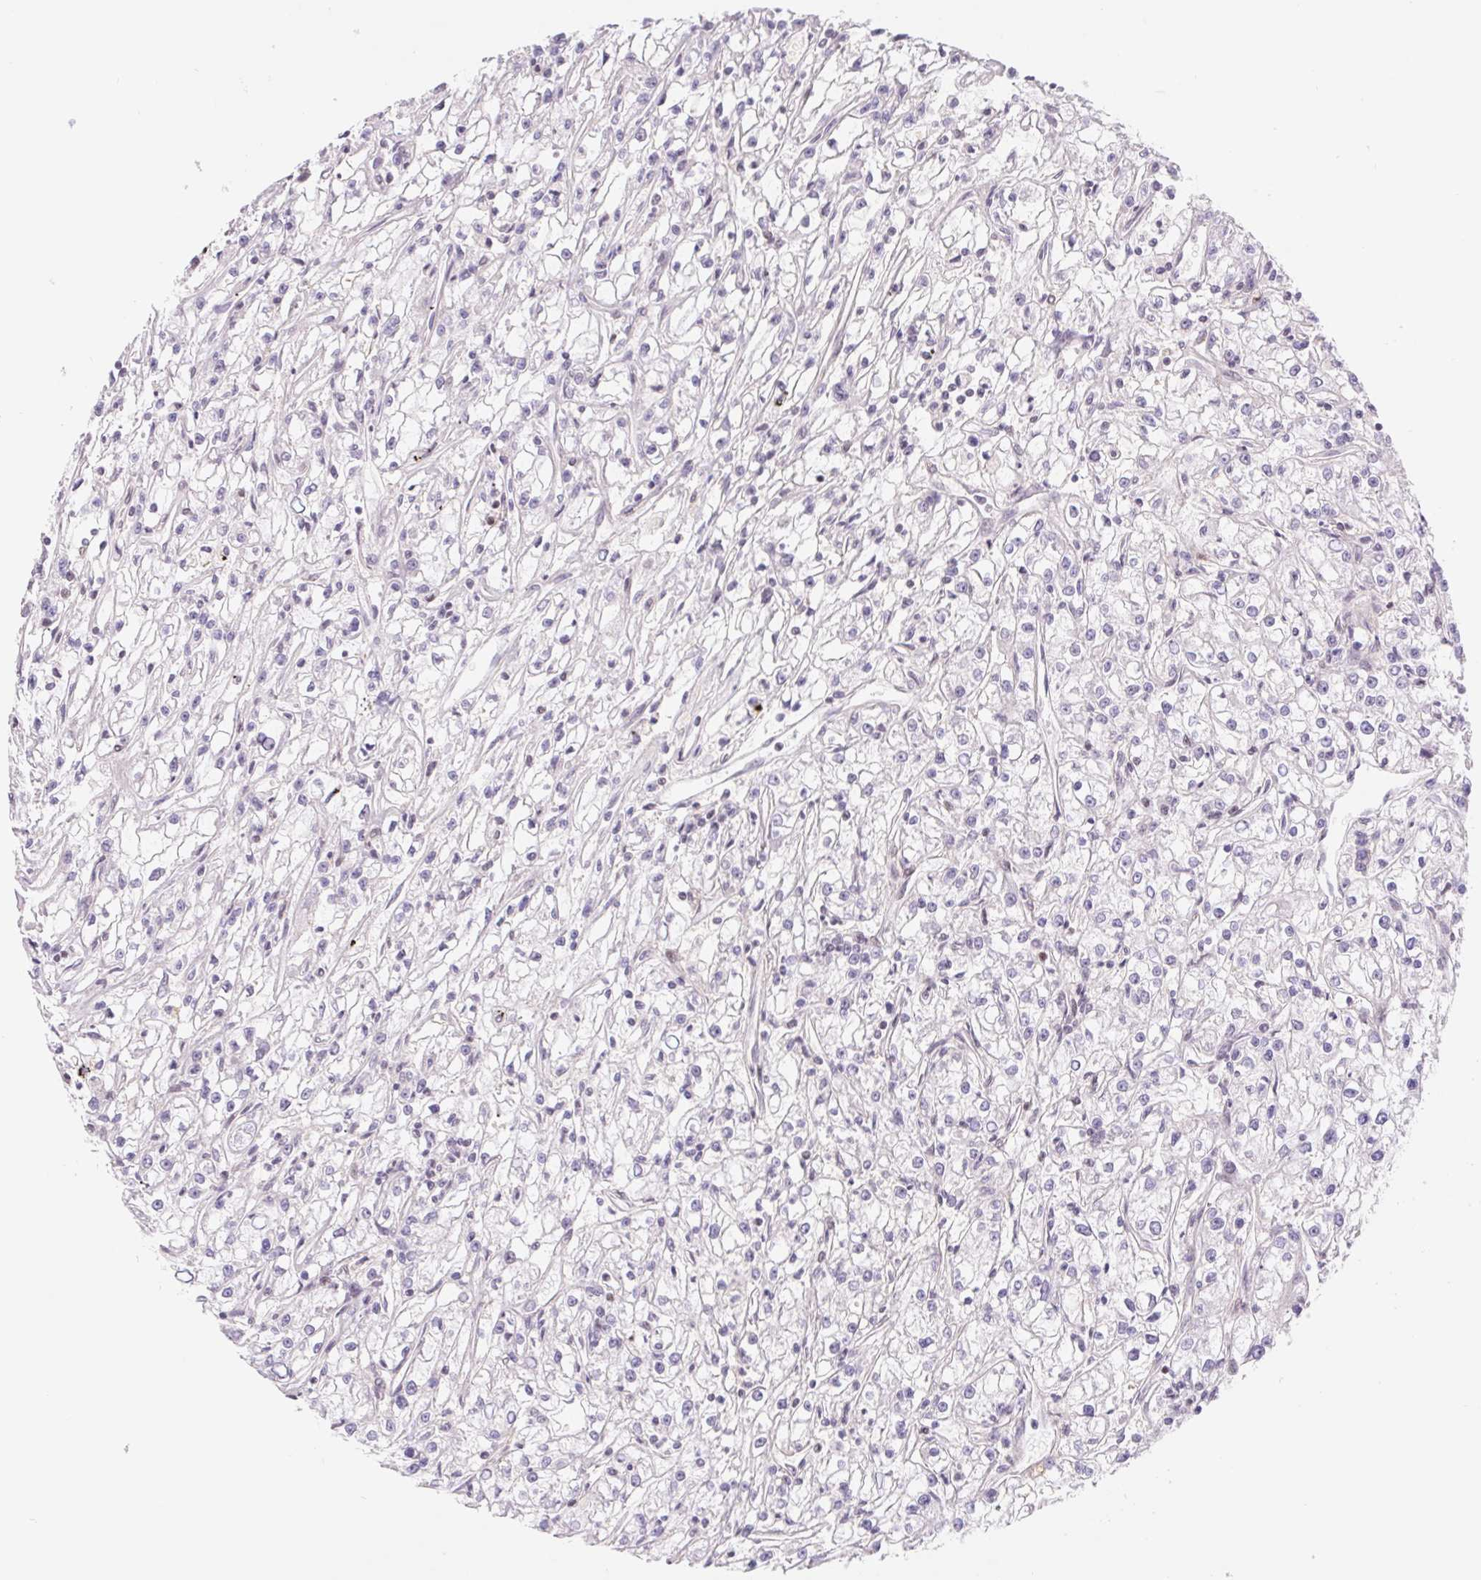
{"staining": {"intensity": "negative", "quantity": "none", "location": "none"}, "tissue": "renal cancer", "cell_type": "Tumor cells", "image_type": "cancer", "snomed": [{"axis": "morphology", "description": "Adenocarcinoma, NOS"}, {"axis": "topography", "description": "Kidney"}], "caption": "High power microscopy histopathology image of an IHC histopathology image of adenocarcinoma (renal), revealing no significant staining in tumor cells.", "gene": "TRERF1", "patient": {"sex": "female", "age": 59}}